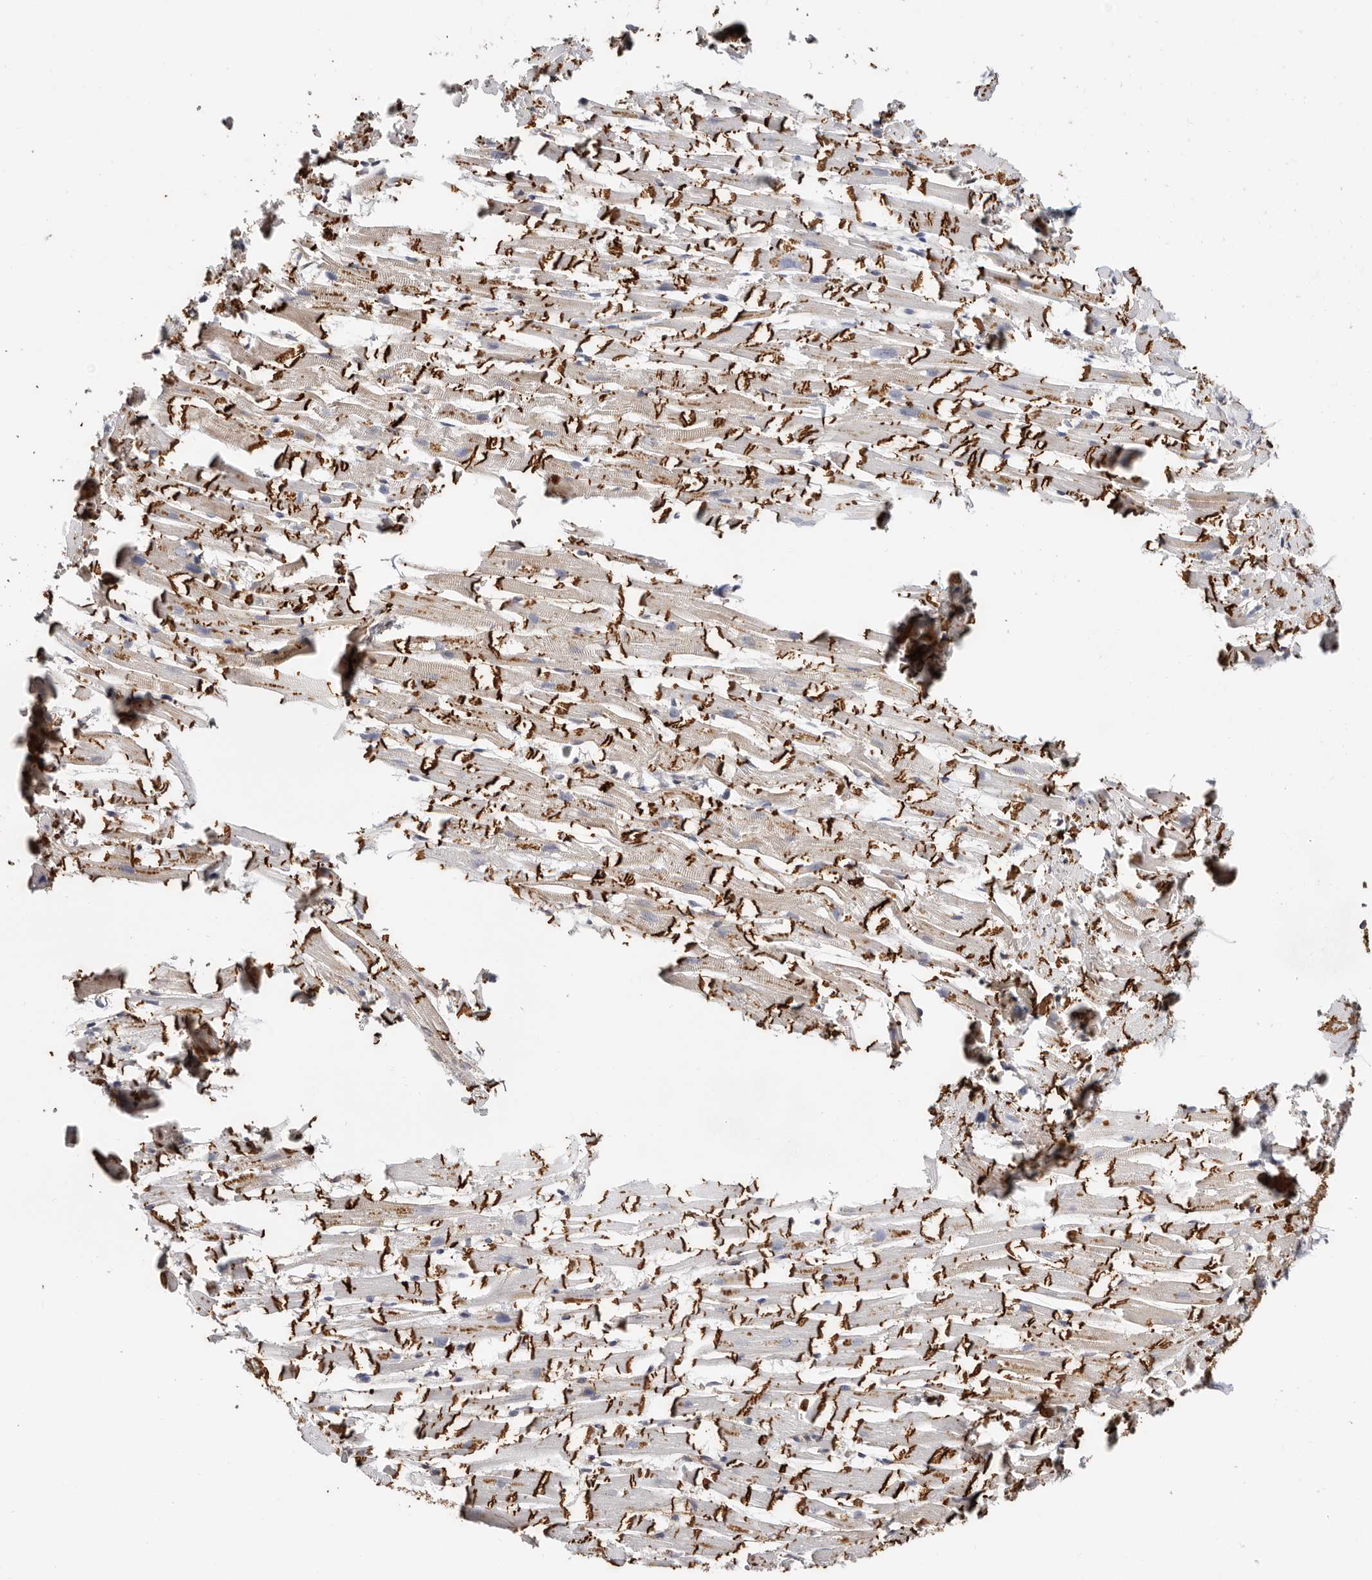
{"staining": {"intensity": "strong", "quantity": "25%-75%", "location": "cytoplasmic/membranous"}, "tissue": "heart muscle", "cell_type": "Cardiomyocytes", "image_type": "normal", "snomed": [{"axis": "morphology", "description": "Normal tissue, NOS"}, {"axis": "topography", "description": "Heart"}], "caption": "The micrograph reveals staining of unremarkable heart muscle, revealing strong cytoplasmic/membranous protein staining (brown color) within cardiomyocytes.", "gene": "CTNNB1", "patient": {"sex": "female", "age": 64}}